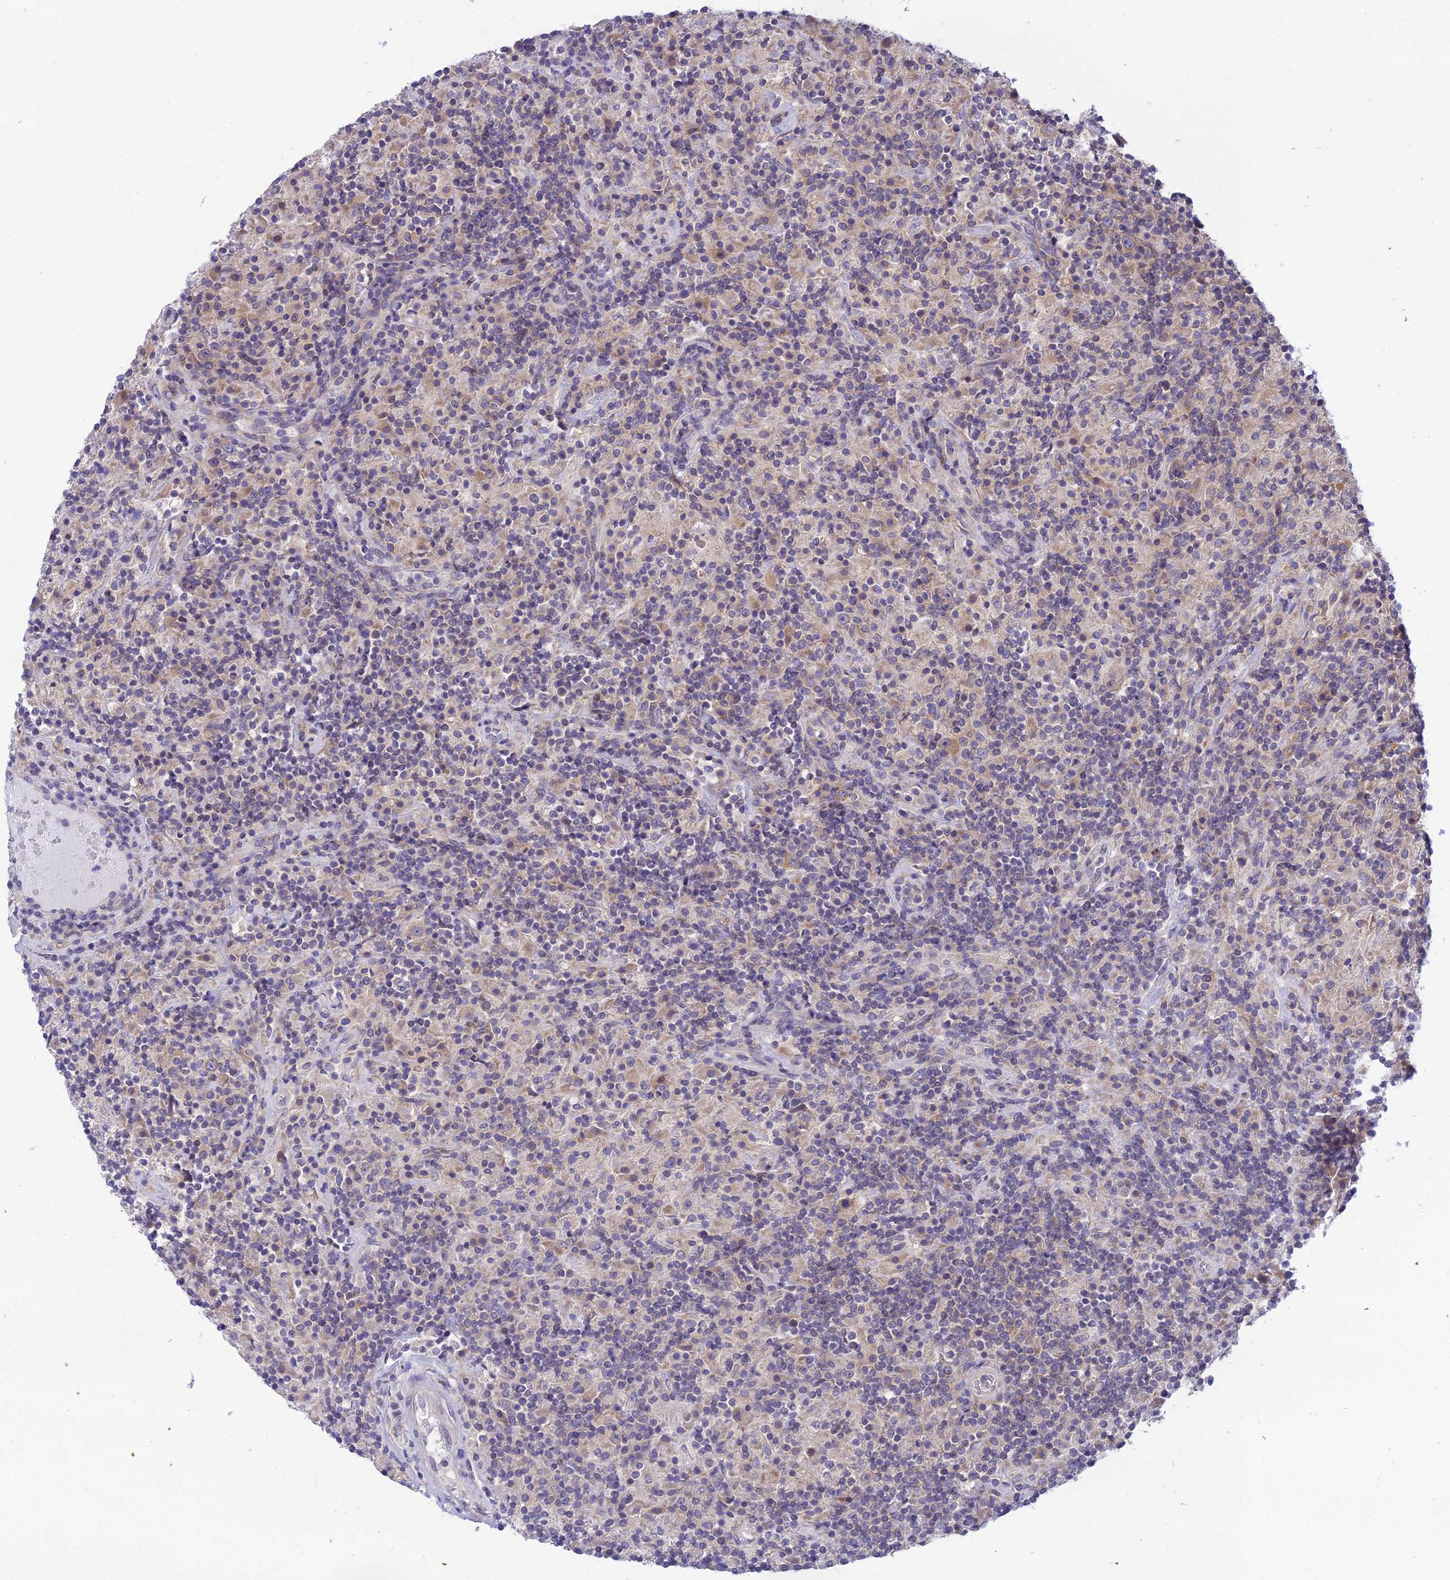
{"staining": {"intensity": "weak", "quantity": "25%-75%", "location": "cytoplasmic/membranous"}, "tissue": "lymphoma", "cell_type": "Tumor cells", "image_type": "cancer", "snomed": [{"axis": "morphology", "description": "Hodgkin's disease, NOS"}, {"axis": "topography", "description": "Lymph node"}], "caption": "About 25%-75% of tumor cells in human lymphoma reveal weak cytoplasmic/membranous protein staining as visualized by brown immunohistochemical staining.", "gene": "CLCN7", "patient": {"sex": "male", "age": 70}}